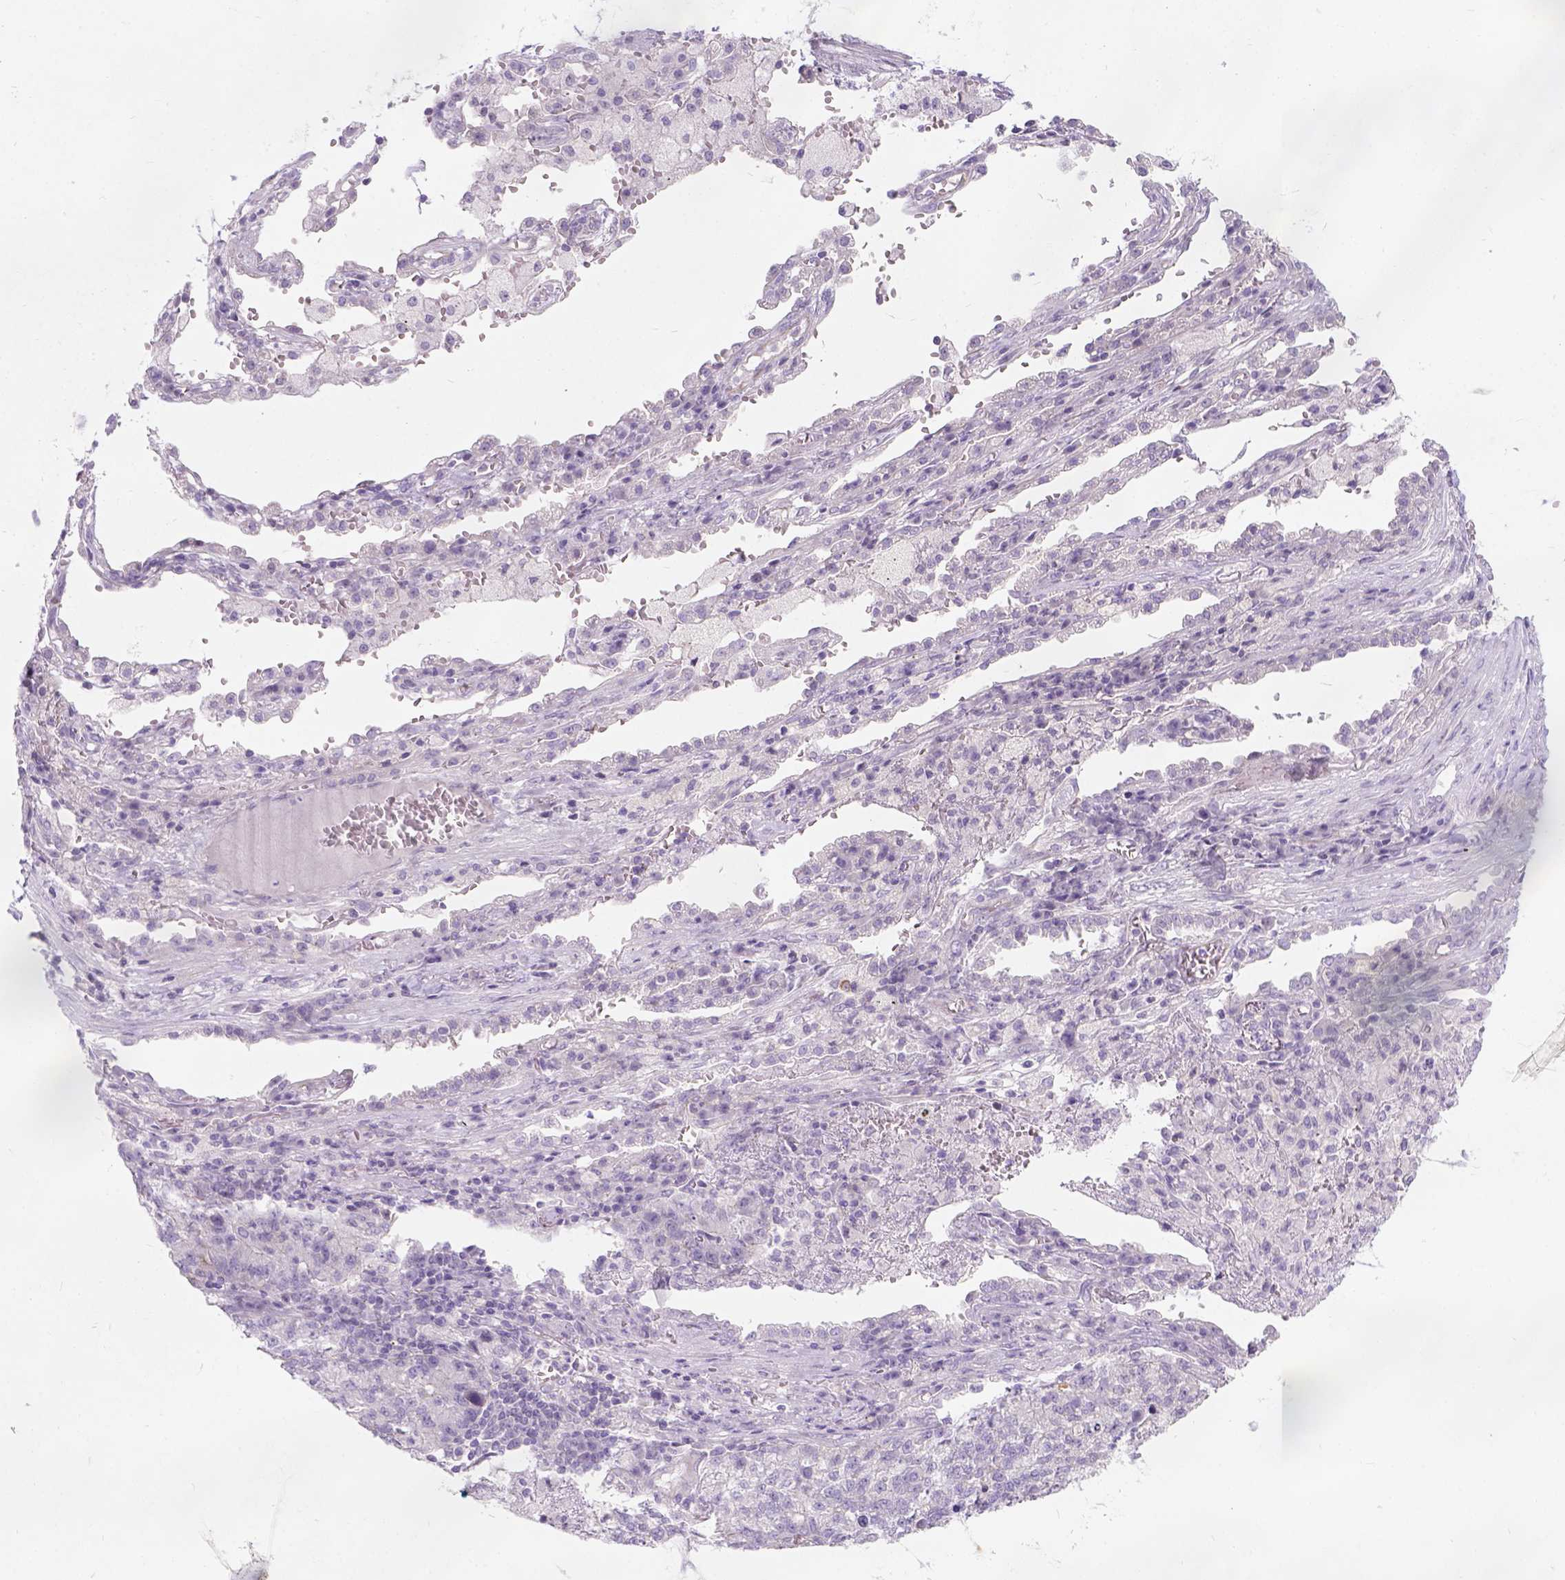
{"staining": {"intensity": "negative", "quantity": "none", "location": "none"}, "tissue": "lung cancer", "cell_type": "Tumor cells", "image_type": "cancer", "snomed": [{"axis": "morphology", "description": "Adenocarcinoma, NOS"}, {"axis": "topography", "description": "Lung"}], "caption": "Histopathology image shows no protein expression in tumor cells of lung cancer (adenocarcinoma) tissue. The staining is performed using DAB brown chromogen with nuclei counter-stained in using hematoxylin.", "gene": "C20orf144", "patient": {"sex": "male", "age": 57}}